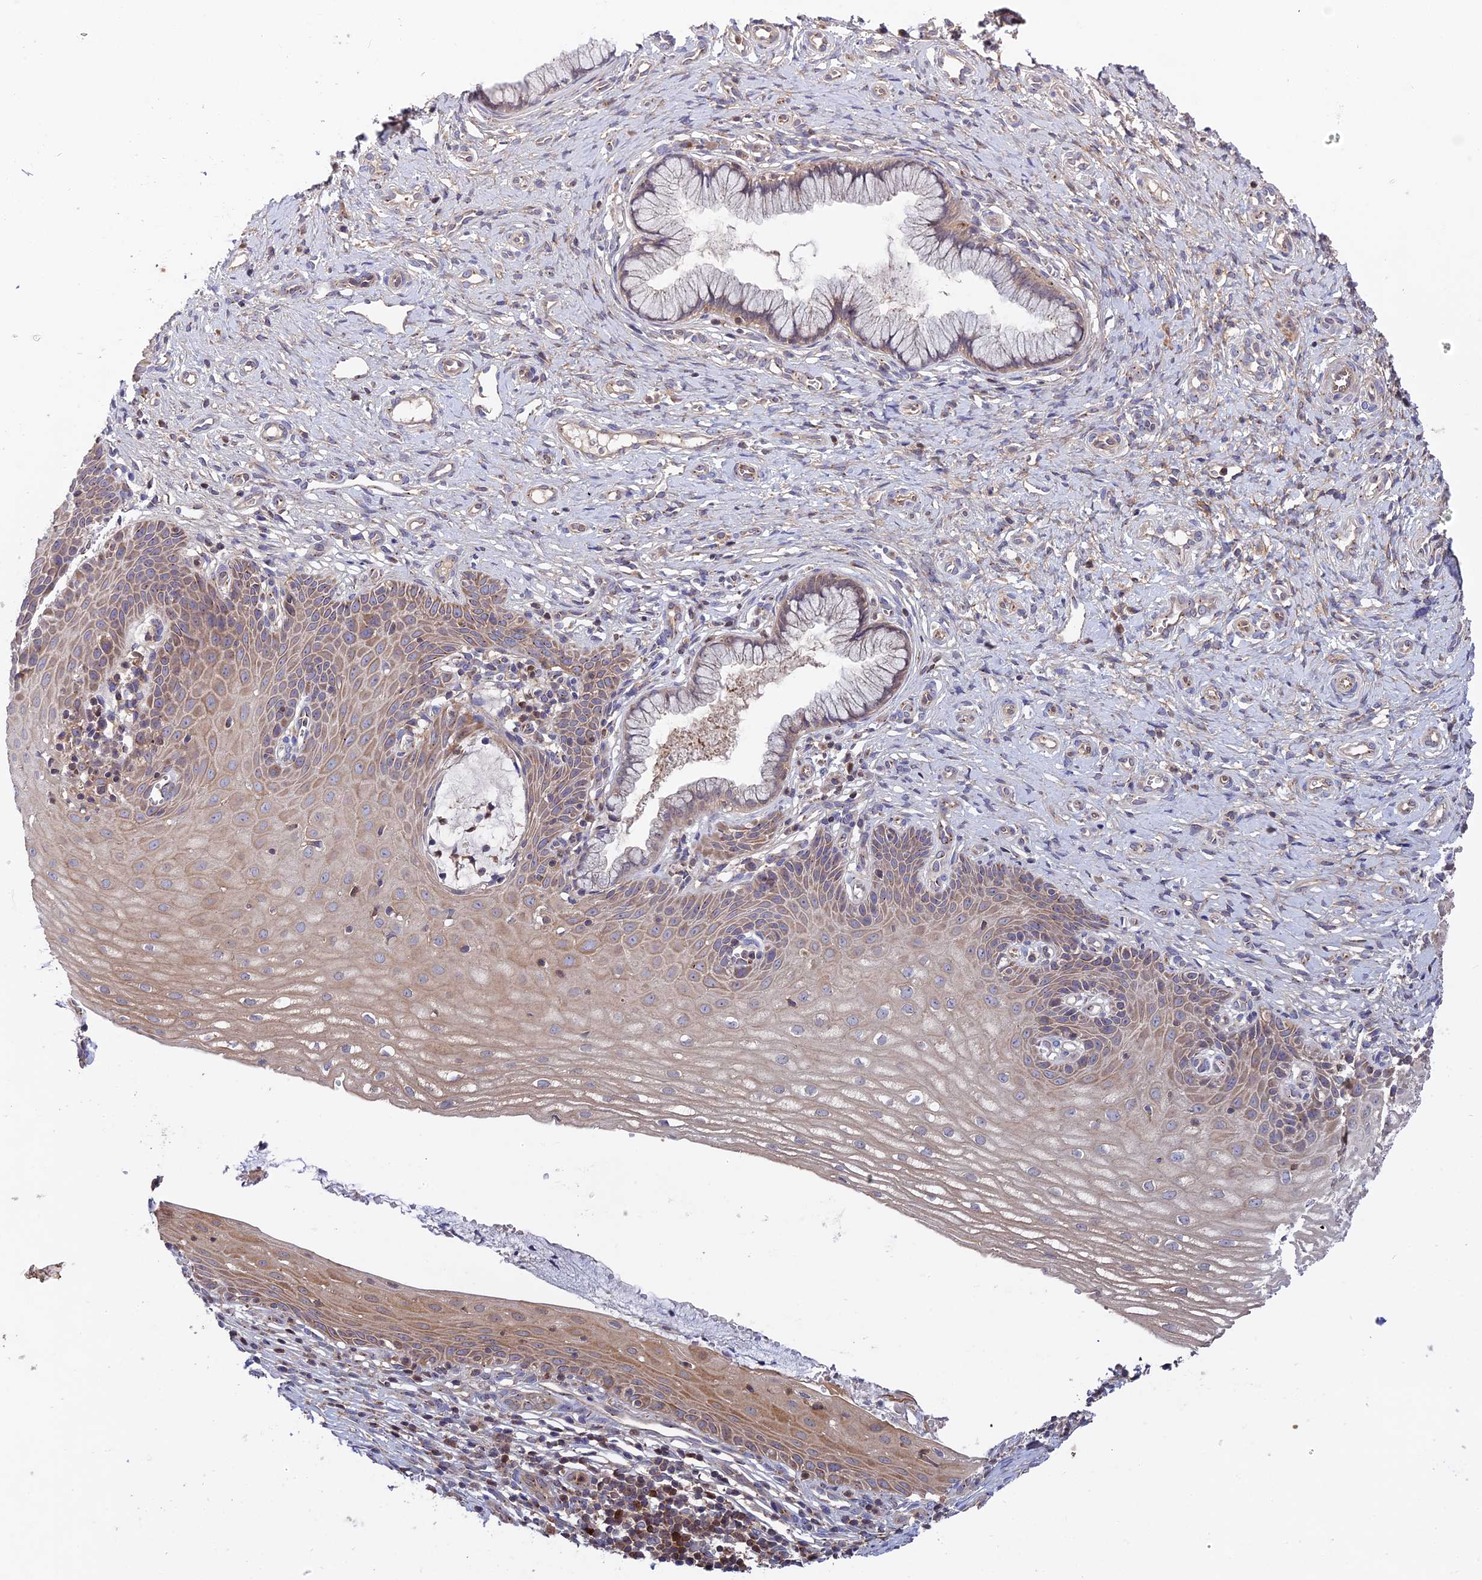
{"staining": {"intensity": "weak", "quantity": "<25%", "location": "cytoplasmic/membranous"}, "tissue": "cervix", "cell_type": "Glandular cells", "image_type": "normal", "snomed": [{"axis": "morphology", "description": "Normal tissue, NOS"}, {"axis": "topography", "description": "Cervix"}], "caption": "The image displays no staining of glandular cells in normal cervix. (Brightfield microscopy of DAB IHC at high magnification).", "gene": "RPIA", "patient": {"sex": "female", "age": 36}}